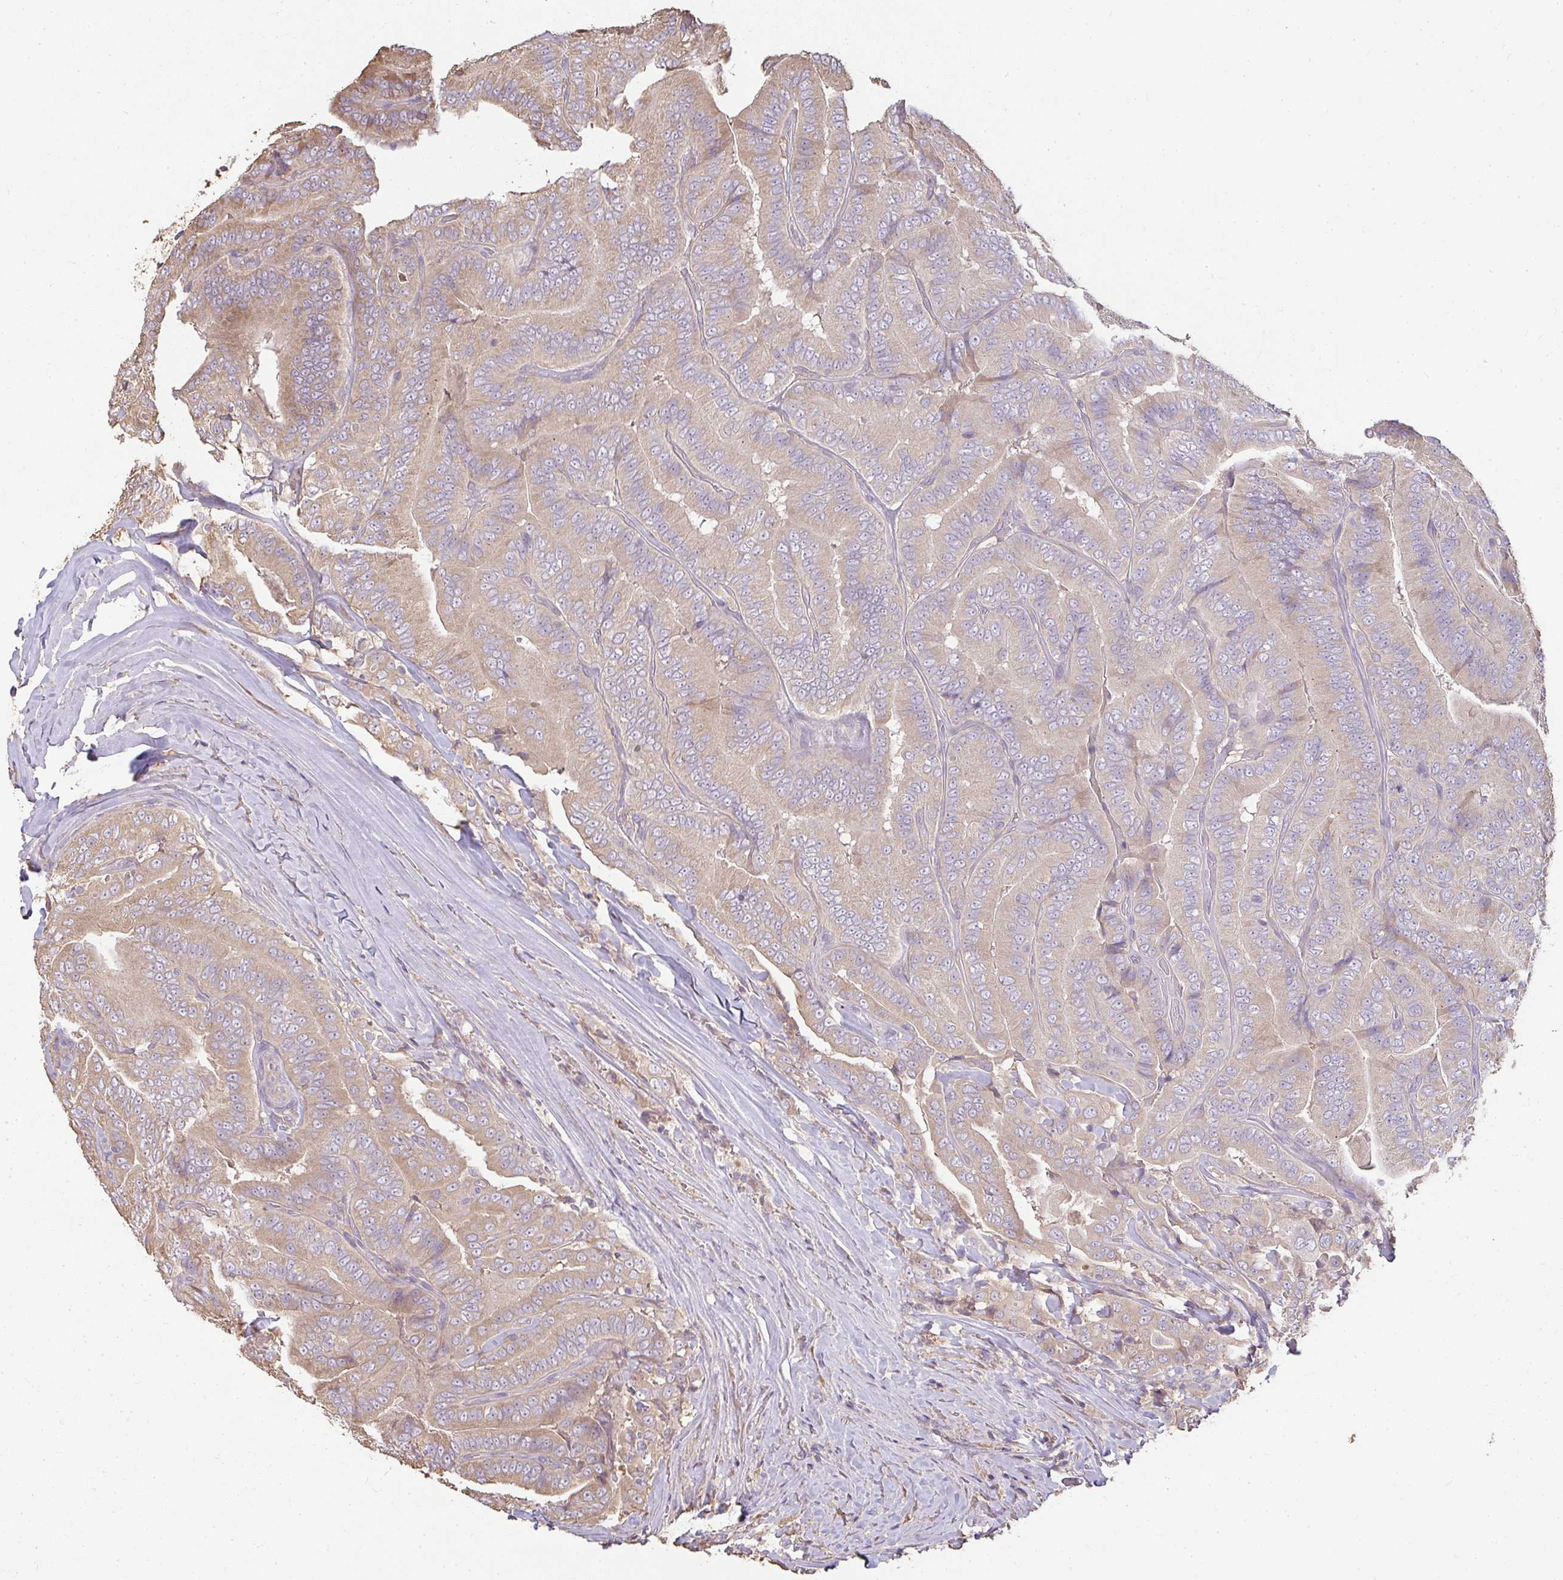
{"staining": {"intensity": "weak", "quantity": ">75%", "location": "cytoplasmic/membranous"}, "tissue": "thyroid cancer", "cell_type": "Tumor cells", "image_type": "cancer", "snomed": [{"axis": "morphology", "description": "Papillary adenocarcinoma, NOS"}, {"axis": "topography", "description": "Thyroid gland"}], "caption": "Protein staining demonstrates weak cytoplasmic/membranous expression in approximately >75% of tumor cells in papillary adenocarcinoma (thyroid). The protein of interest is stained brown, and the nuclei are stained in blue (DAB (3,3'-diaminobenzidine) IHC with brightfield microscopy, high magnification).", "gene": "BRINP3", "patient": {"sex": "male", "age": 61}}